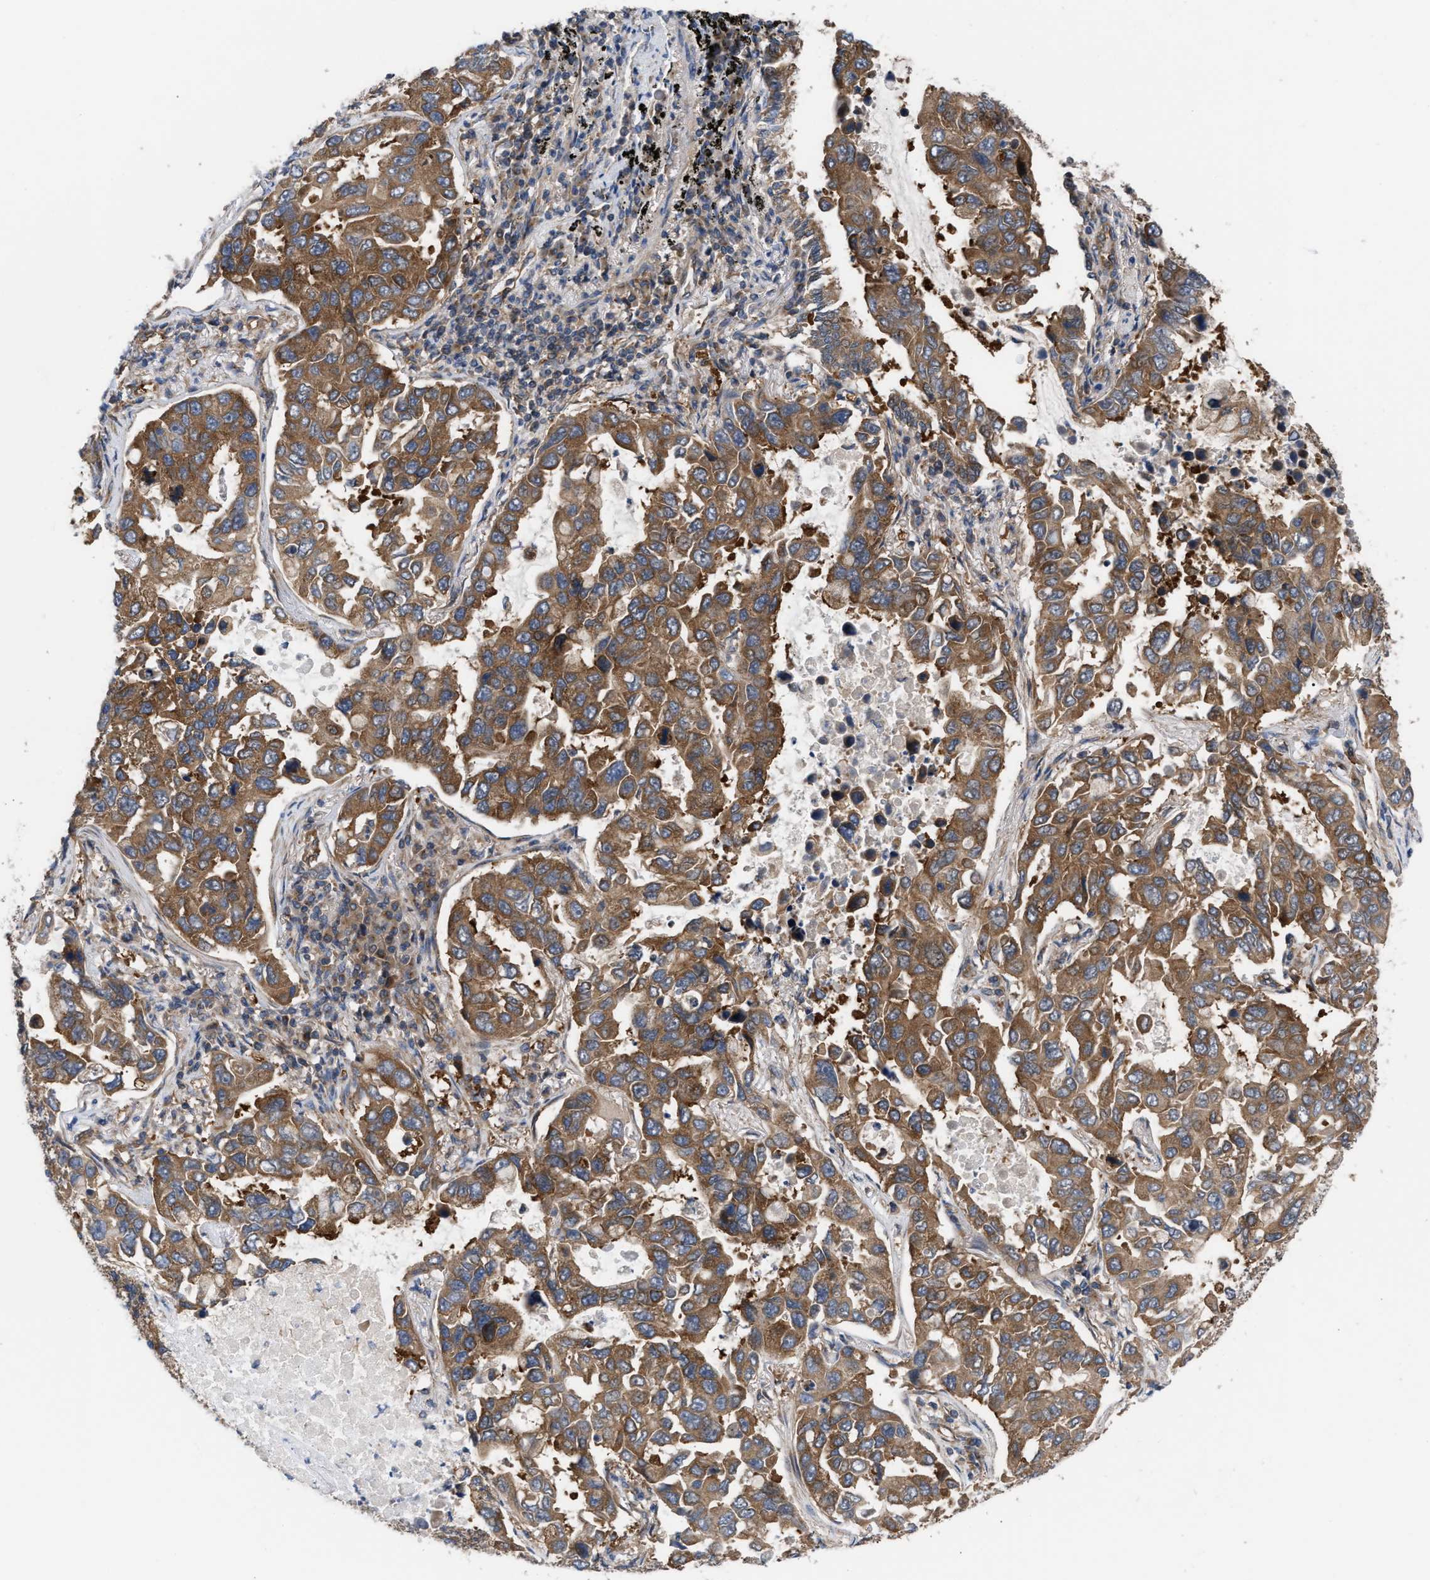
{"staining": {"intensity": "strong", "quantity": ">75%", "location": "cytoplasmic/membranous"}, "tissue": "lung cancer", "cell_type": "Tumor cells", "image_type": "cancer", "snomed": [{"axis": "morphology", "description": "Adenocarcinoma, NOS"}, {"axis": "topography", "description": "Lung"}], "caption": "Strong cytoplasmic/membranous protein positivity is present in approximately >75% of tumor cells in adenocarcinoma (lung).", "gene": "LAPTM4B", "patient": {"sex": "male", "age": 64}}